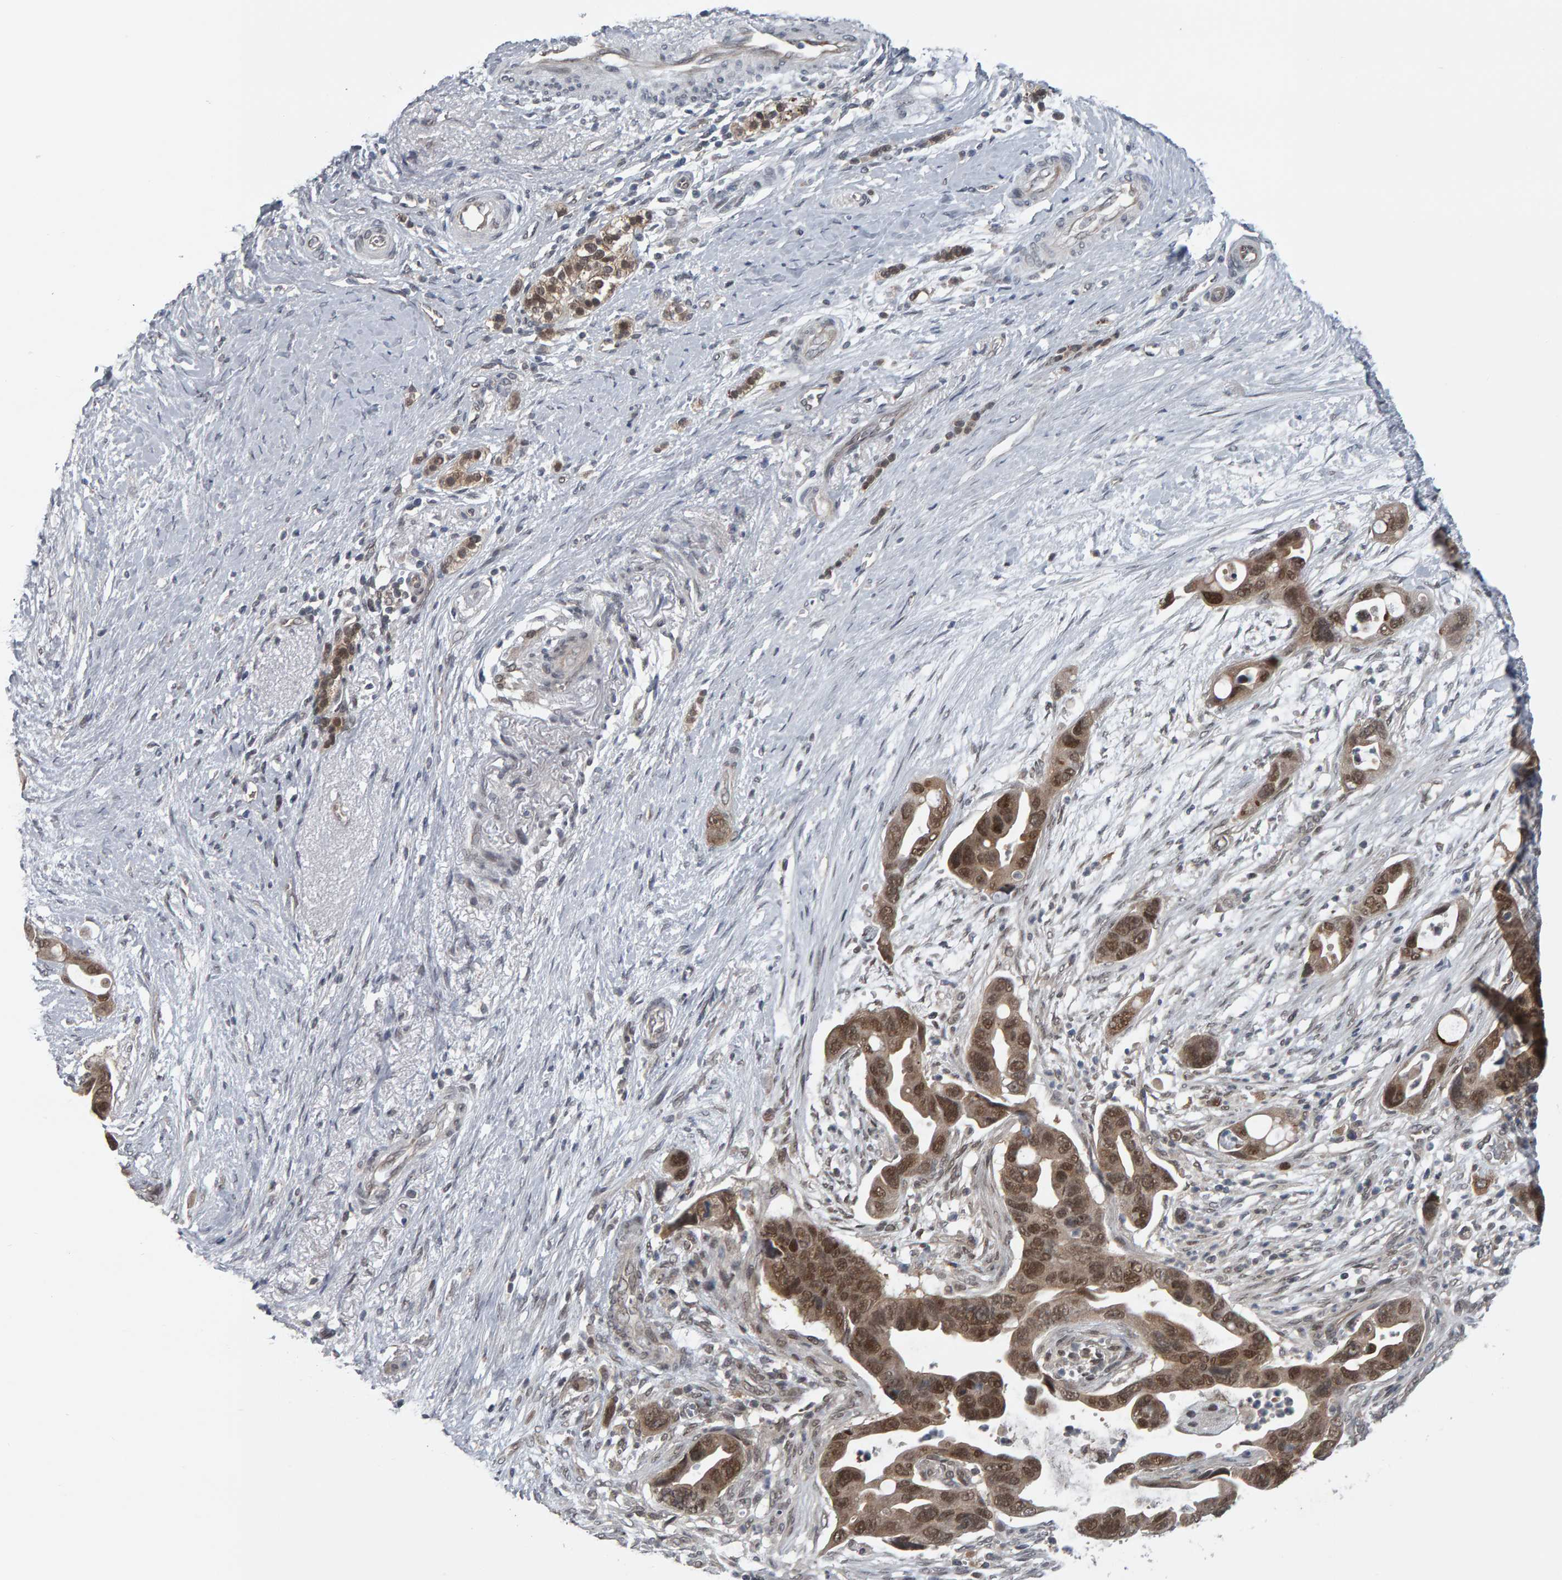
{"staining": {"intensity": "moderate", "quantity": ">75%", "location": "cytoplasmic/membranous,nuclear"}, "tissue": "pancreatic cancer", "cell_type": "Tumor cells", "image_type": "cancer", "snomed": [{"axis": "morphology", "description": "Adenocarcinoma, NOS"}, {"axis": "topography", "description": "Pancreas"}], "caption": "Protein expression analysis of pancreatic cancer shows moderate cytoplasmic/membranous and nuclear positivity in about >75% of tumor cells.", "gene": "COASY", "patient": {"sex": "female", "age": 72}}